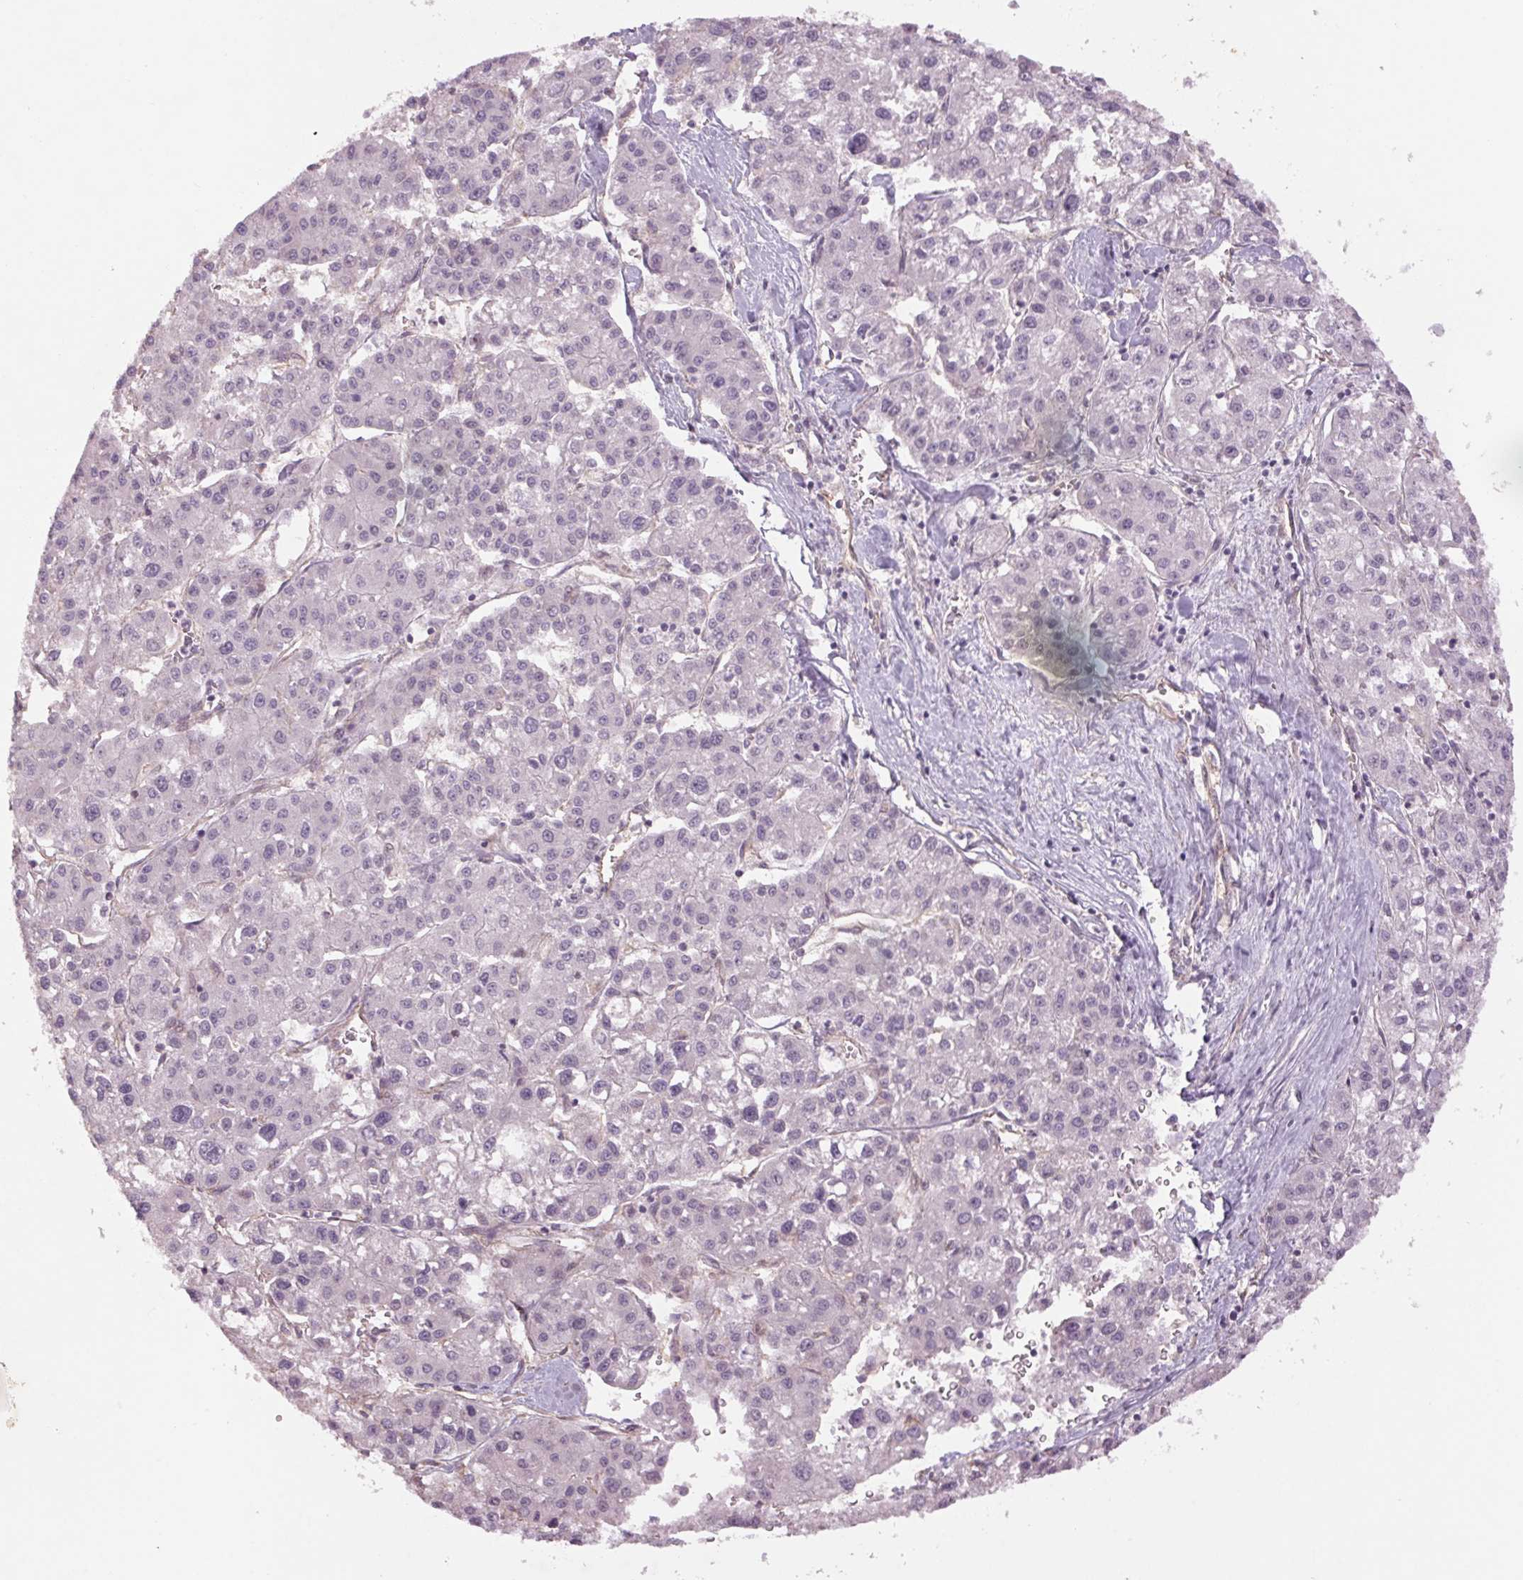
{"staining": {"intensity": "negative", "quantity": "none", "location": "none"}, "tissue": "liver cancer", "cell_type": "Tumor cells", "image_type": "cancer", "snomed": [{"axis": "morphology", "description": "Carcinoma, Hepatocellular, NOS"}, {"axis": "topography", "description": "Liver"}], "caption": "Liver cancer was stained to show a protein in brown. There is no significant expression in tumor cells.", "gene": "CCSER1", "patient": {"sex": "male", "age": 73}}